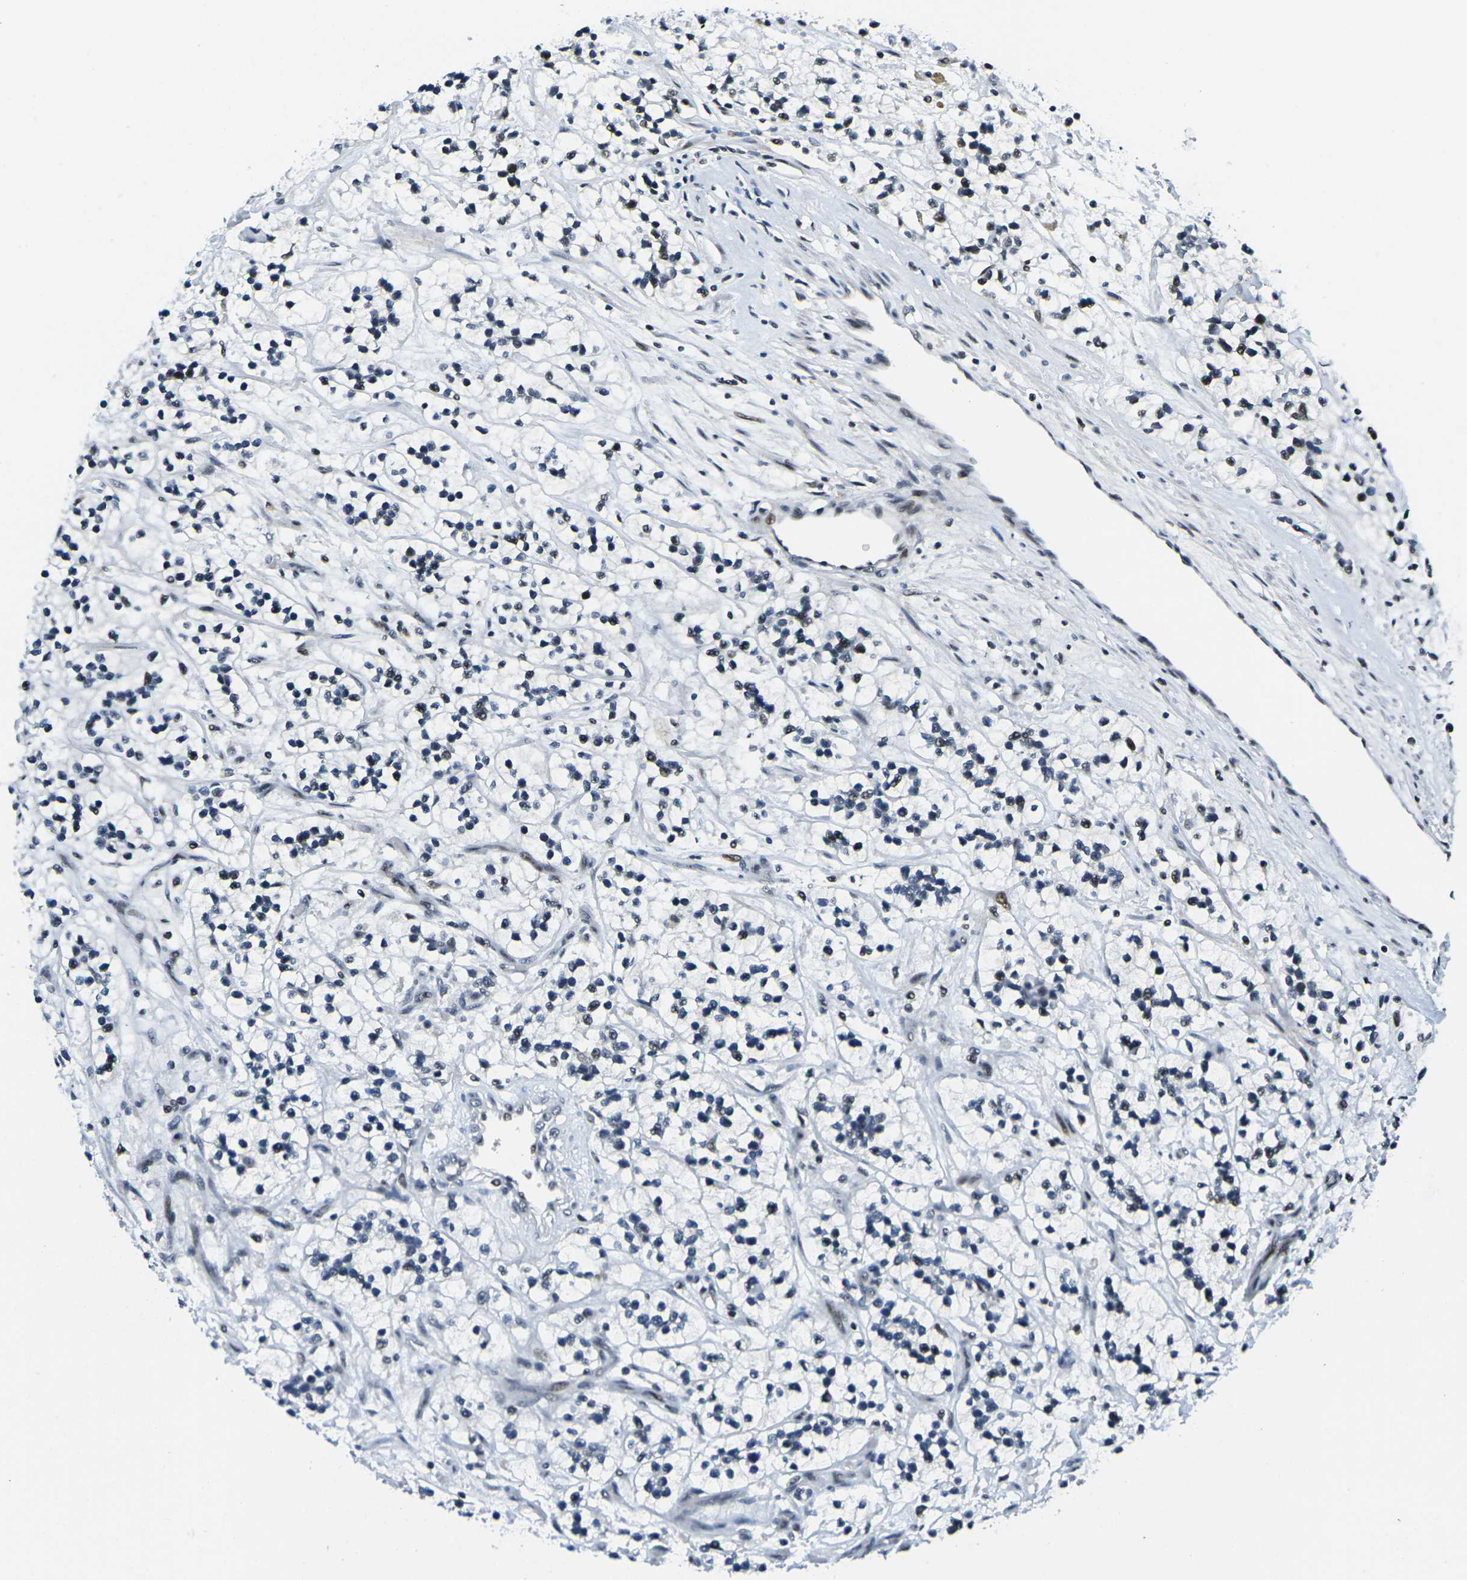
{"staining": {"intensity": "negative", "quantity": "none", "location": "none"}, "tissue": "renal cancer", "cell_type": "Tumor cells", "image_type": "cancer", "snomed": [{"axis": "morphology", "description": "Adenocarcinoma, NOS"}, {"axis": "topography", "description": "Kidney"}], "caption": "A histopathology image of renal cancer (adenocarcinoma) stained for a protein demonstrates no brown staining in tumor cells. (DAB (3,3'-diaminobenzidine) IHC visualized using brightfield microscopy, high magnification).", "gene": "PRPF8", "patient": {"sex": "female", "age": 57}}